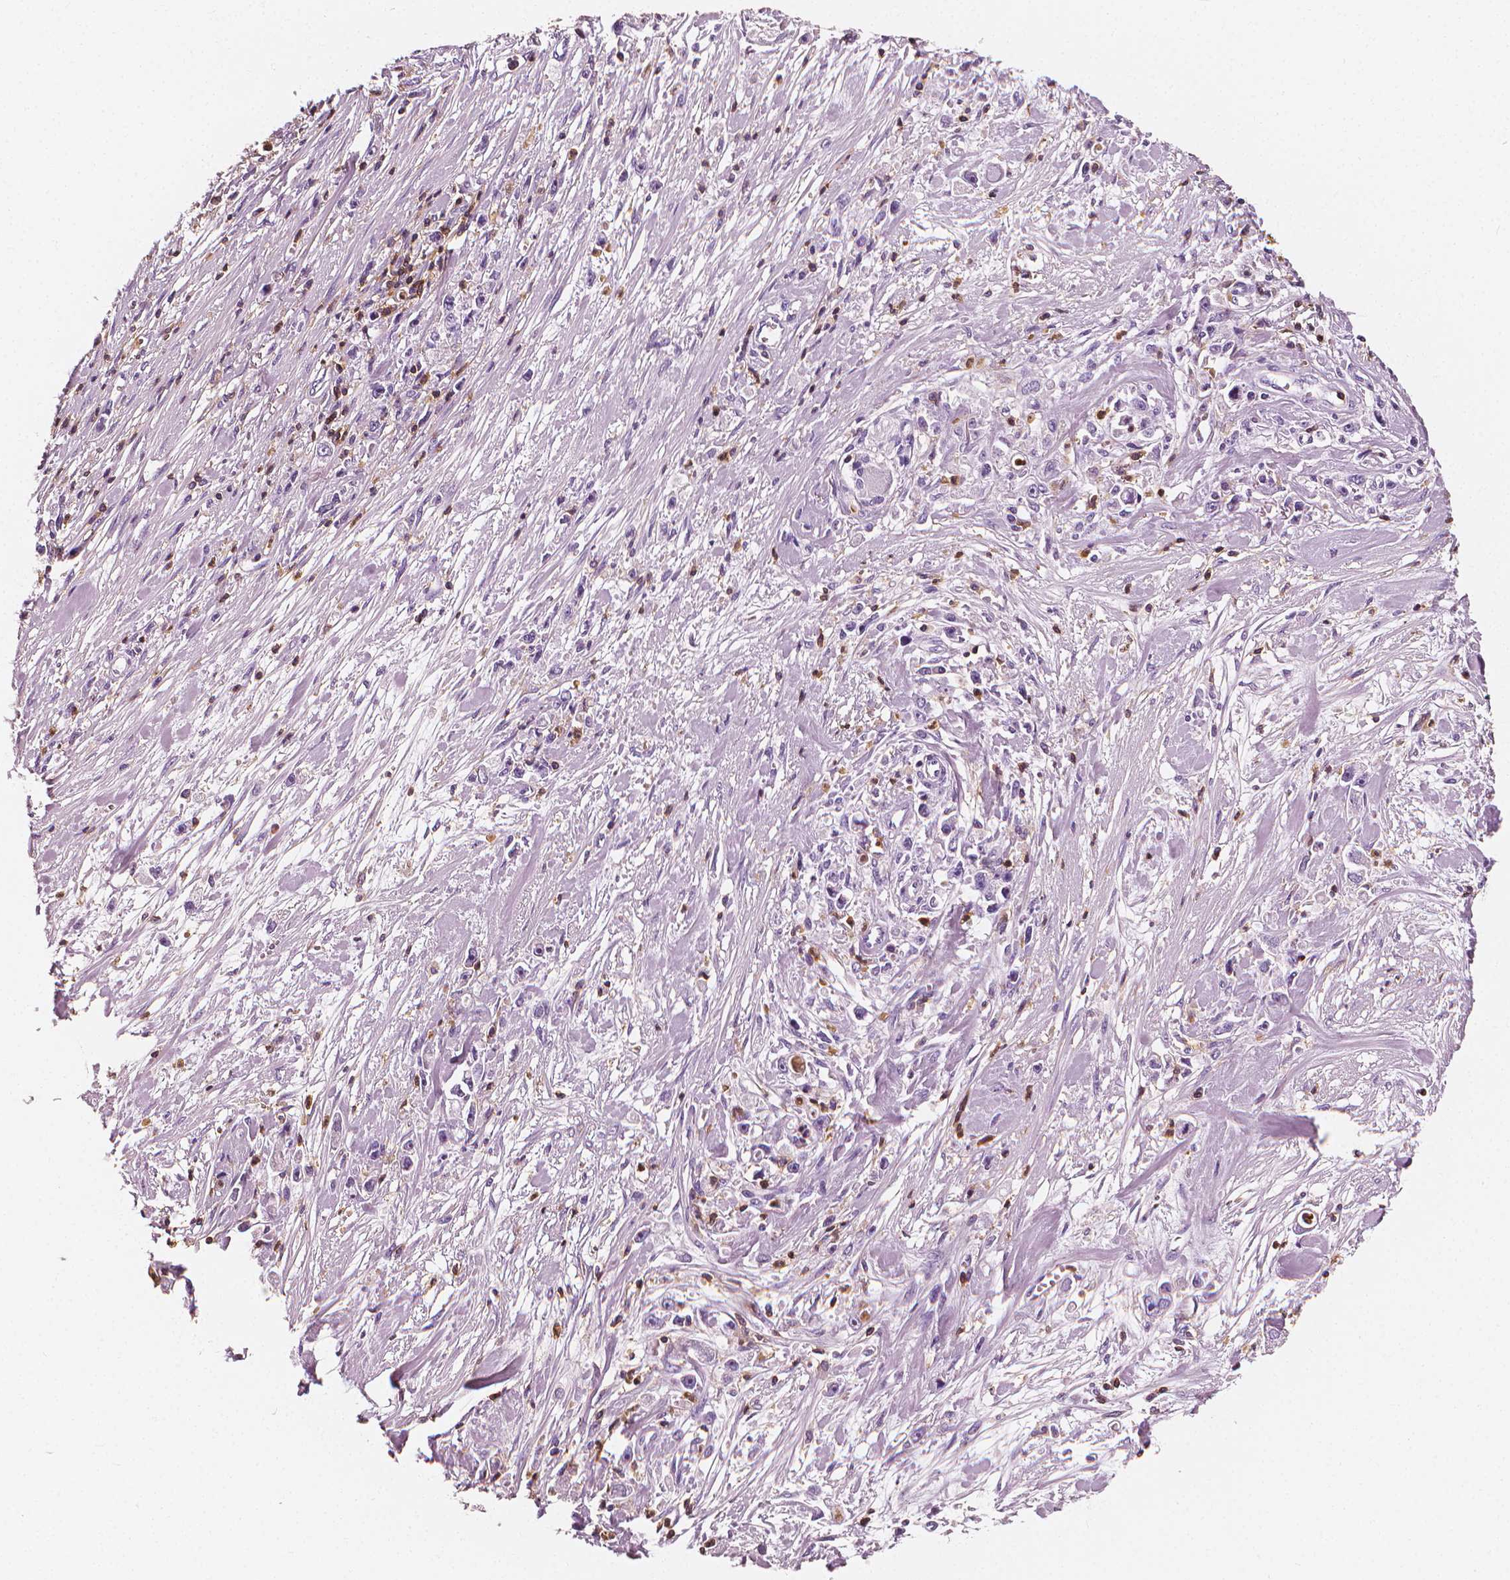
{"staining": {"intensity": "negative", "quantity": "none", "location": "none"}, "tissue": "stomach cancer", "cell_type": "Tumor cells", "image_type": "cancer", "snomed": [{"axis": "morphology", "description": "Adenocarcinoma, NOS"}, {"axis": "topography", "description": "Stomach"}], "caption": "Histopathology image shows no significant protein staining in tumor cells of stomach cancer.", "gene": "PTPRC", "patient": {"sex": "female", "age": 59}}